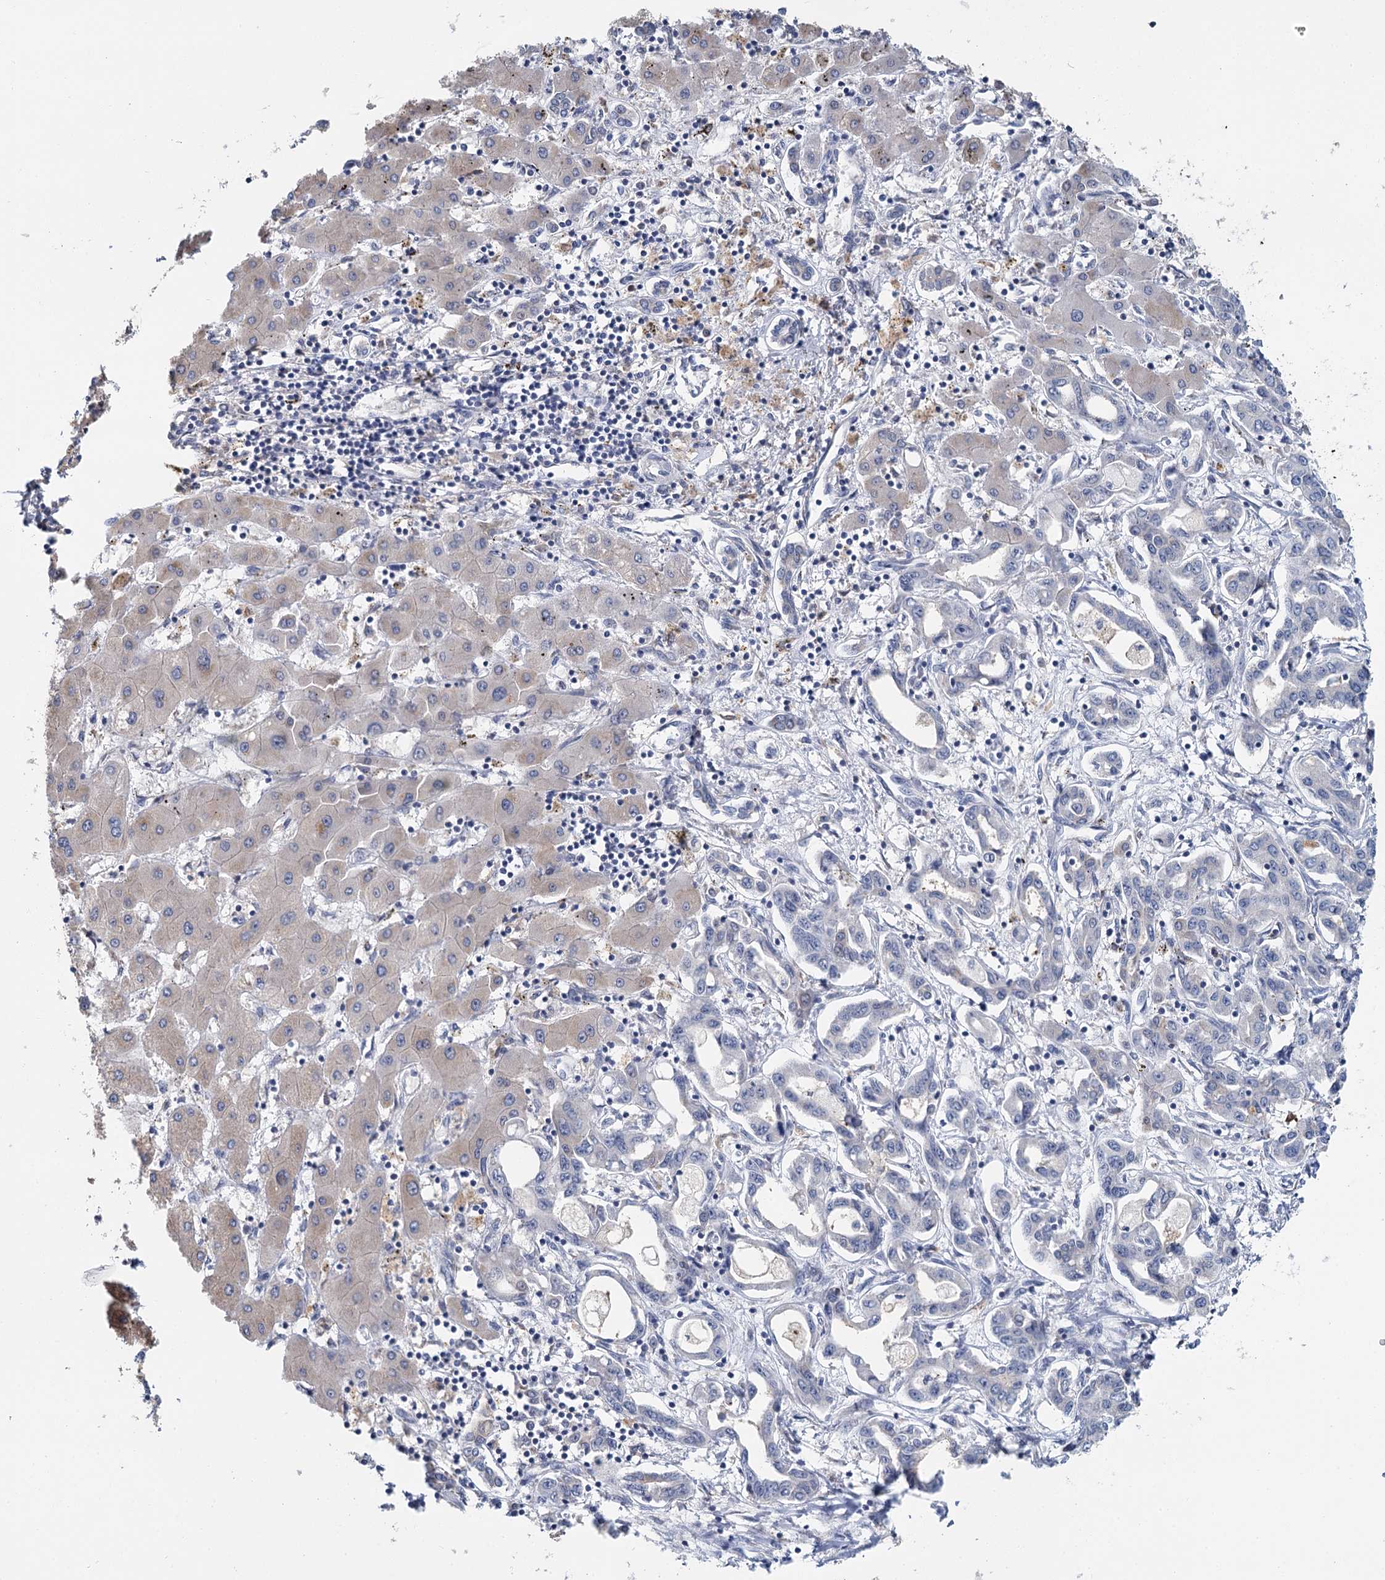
{"staining": {"intensity": "negative", "quantity": "none", "location": "none"}, "tissue": "liver cancer", "cell_type": "Tumor cells", "image_type": "cancer", "snomed": [{"axis": "morphology", "description": "Cholangiocarcinoma"}, {"axis": "topography", "description": "Liver"}], "caption": "The IHC micrograph has no significant expression in tumor cells of liver cholangiocarcinoma tissue. (DAB IHC with hematoxylin counter stain).", "gene": "ANKRD16", "patient": {"sex": "male", "age": 59}}